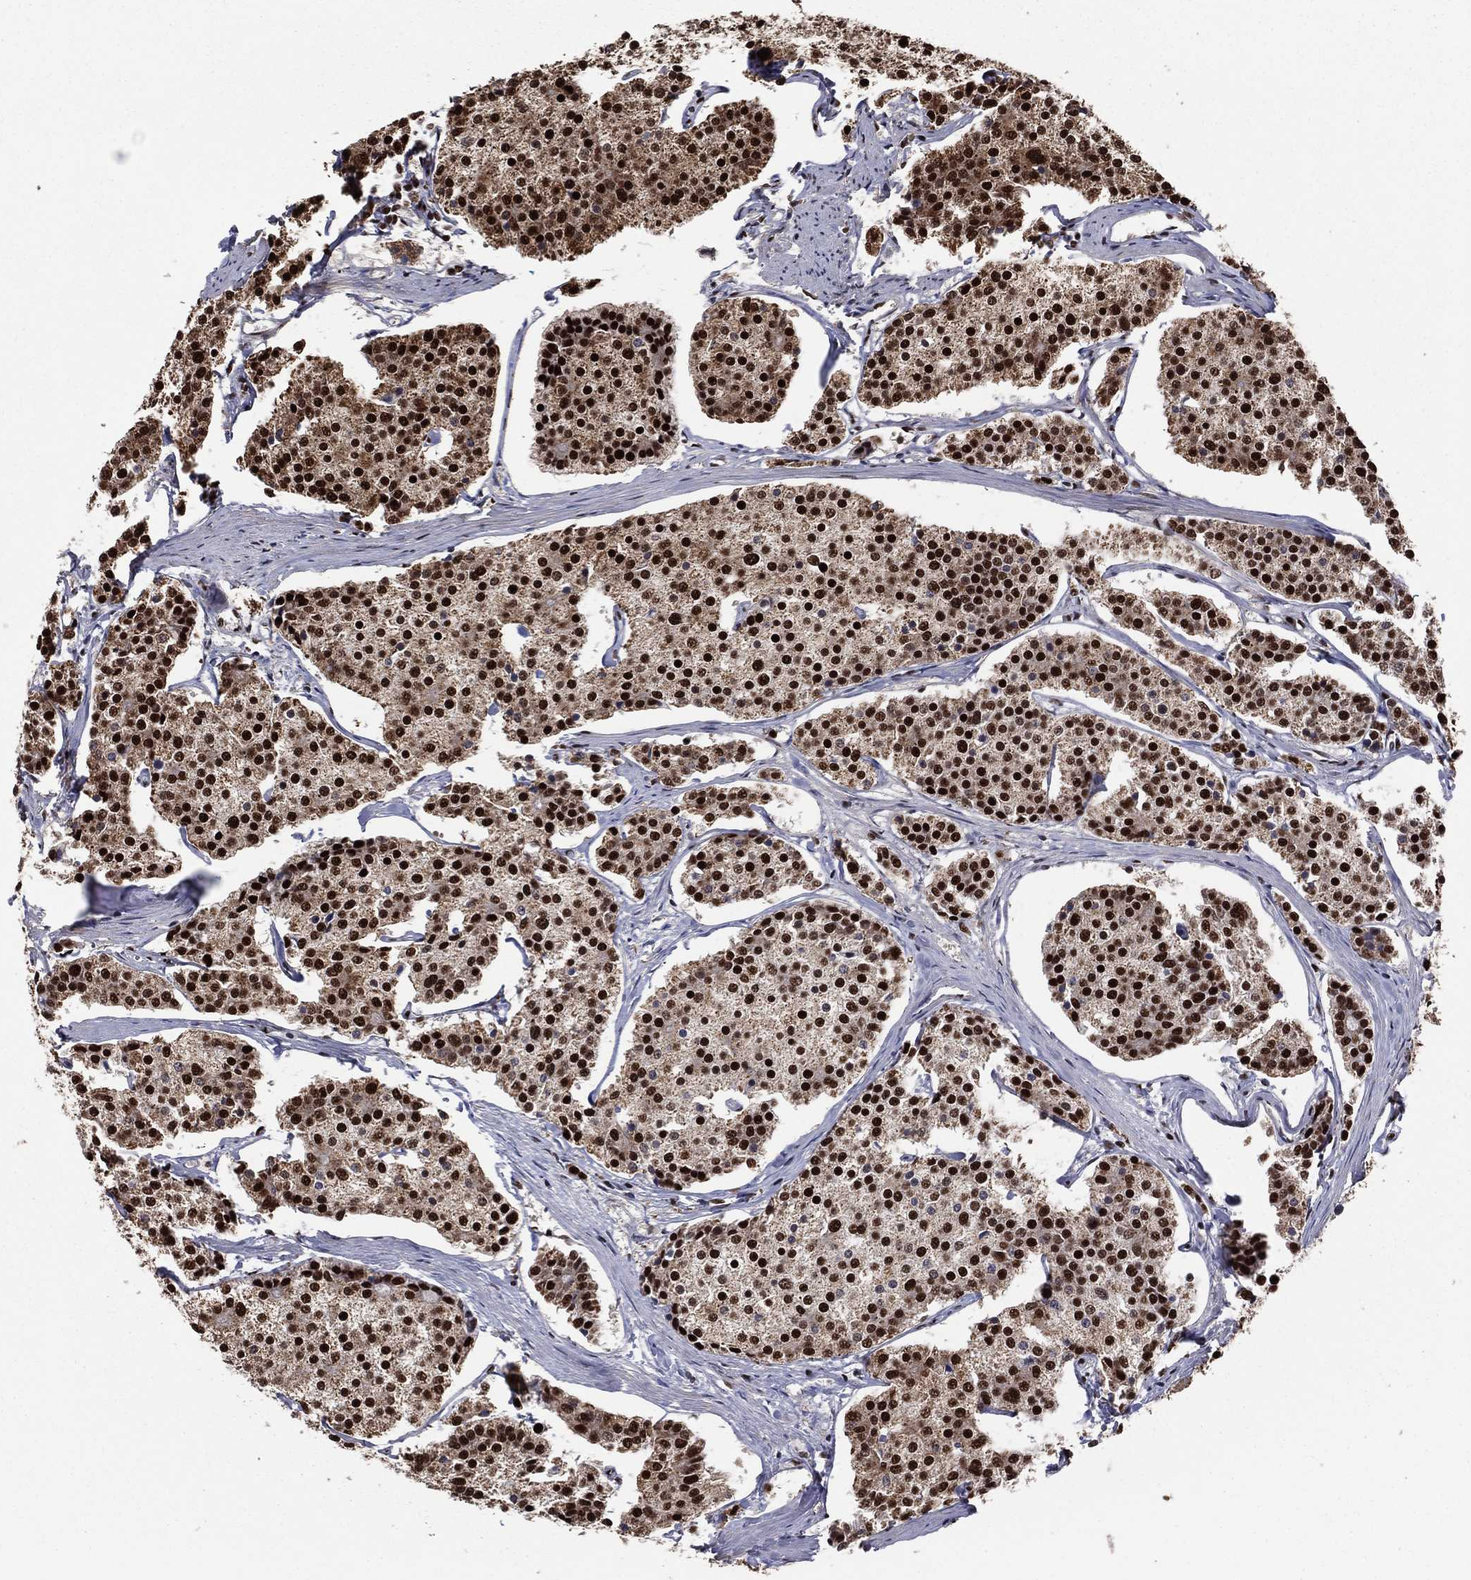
{"staining": {"intensity": "strong", "quantity": ">75%", "location": "nuclear"}, "tissue": "carcinoid", "cell_type": "Tumor cells", "image_type": "cancer", "snomed": [{"axis": "morphology", "description": "Carcinoid, malignant, NOS"}, {"axis": "topography", "description": "Small intestine"}], "caption": "Strong nuclear protein staining is present in about >75% of tumor cells in carcinoid.", "gene": "TP53BP1", "patient": {"sex": "female", "age": 65}}